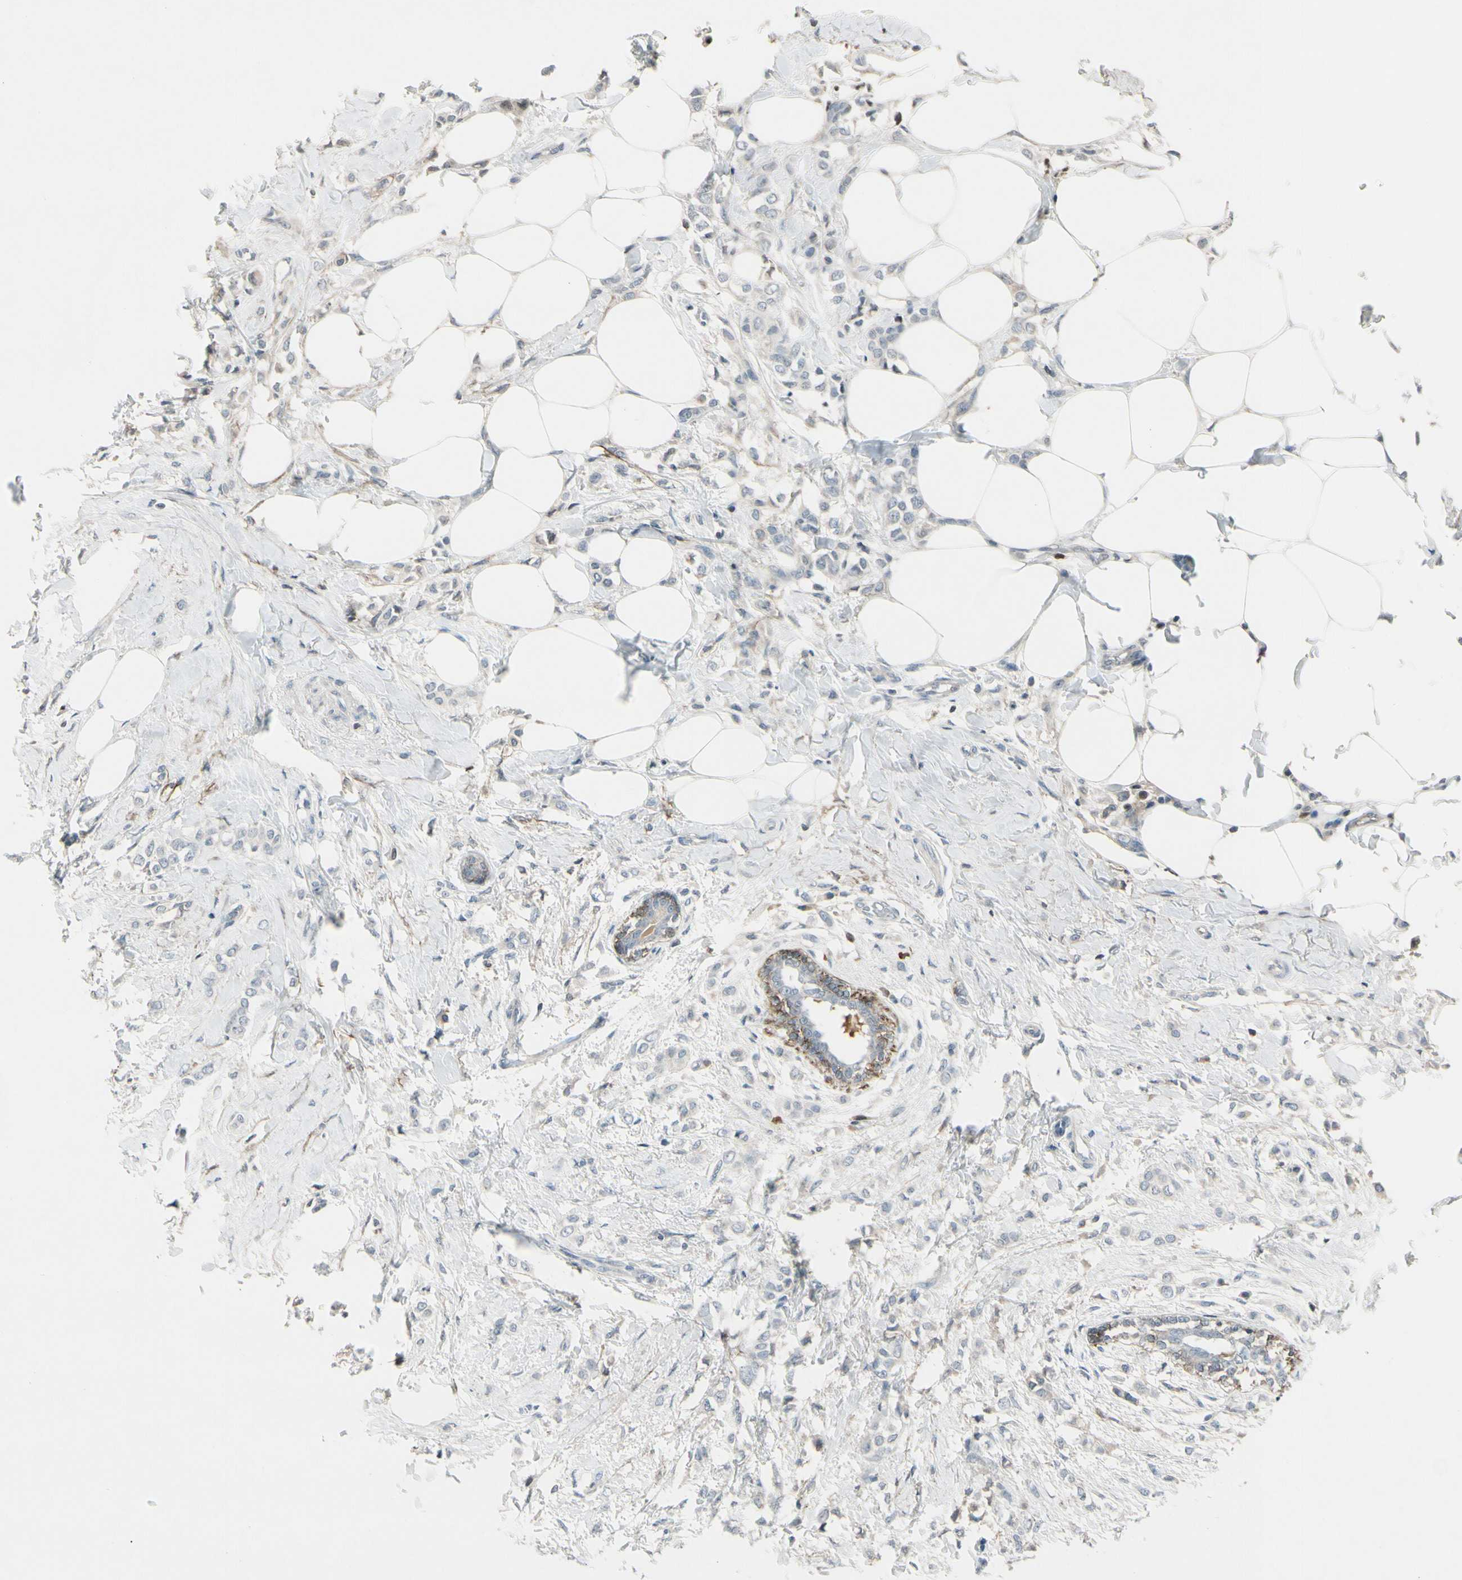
{"staining": {"intensity": "negative", "quantity": "none", "location": "none"}, "tissue": "breast cancer", "cell_type": "Tumor cells", "image_type": "cancer", "snomed": [{"axis": "morphology", "description": "Lobular carcinoma, in situ"}, {"axis": "morphology", "description": "Lobular carcinoma"}, {"axis": "topography", "description": "Breast"}], "caption": "Tumor cells show no significant protein expression in breast lobular carcinoma in situ. (DAB (3,3'-diaminobenzidine) immunohistochemistry visualized using brightfield microscopy, high magnification).", "gene": "PDPN", "patient": {"sex": "female", "age": 41}}